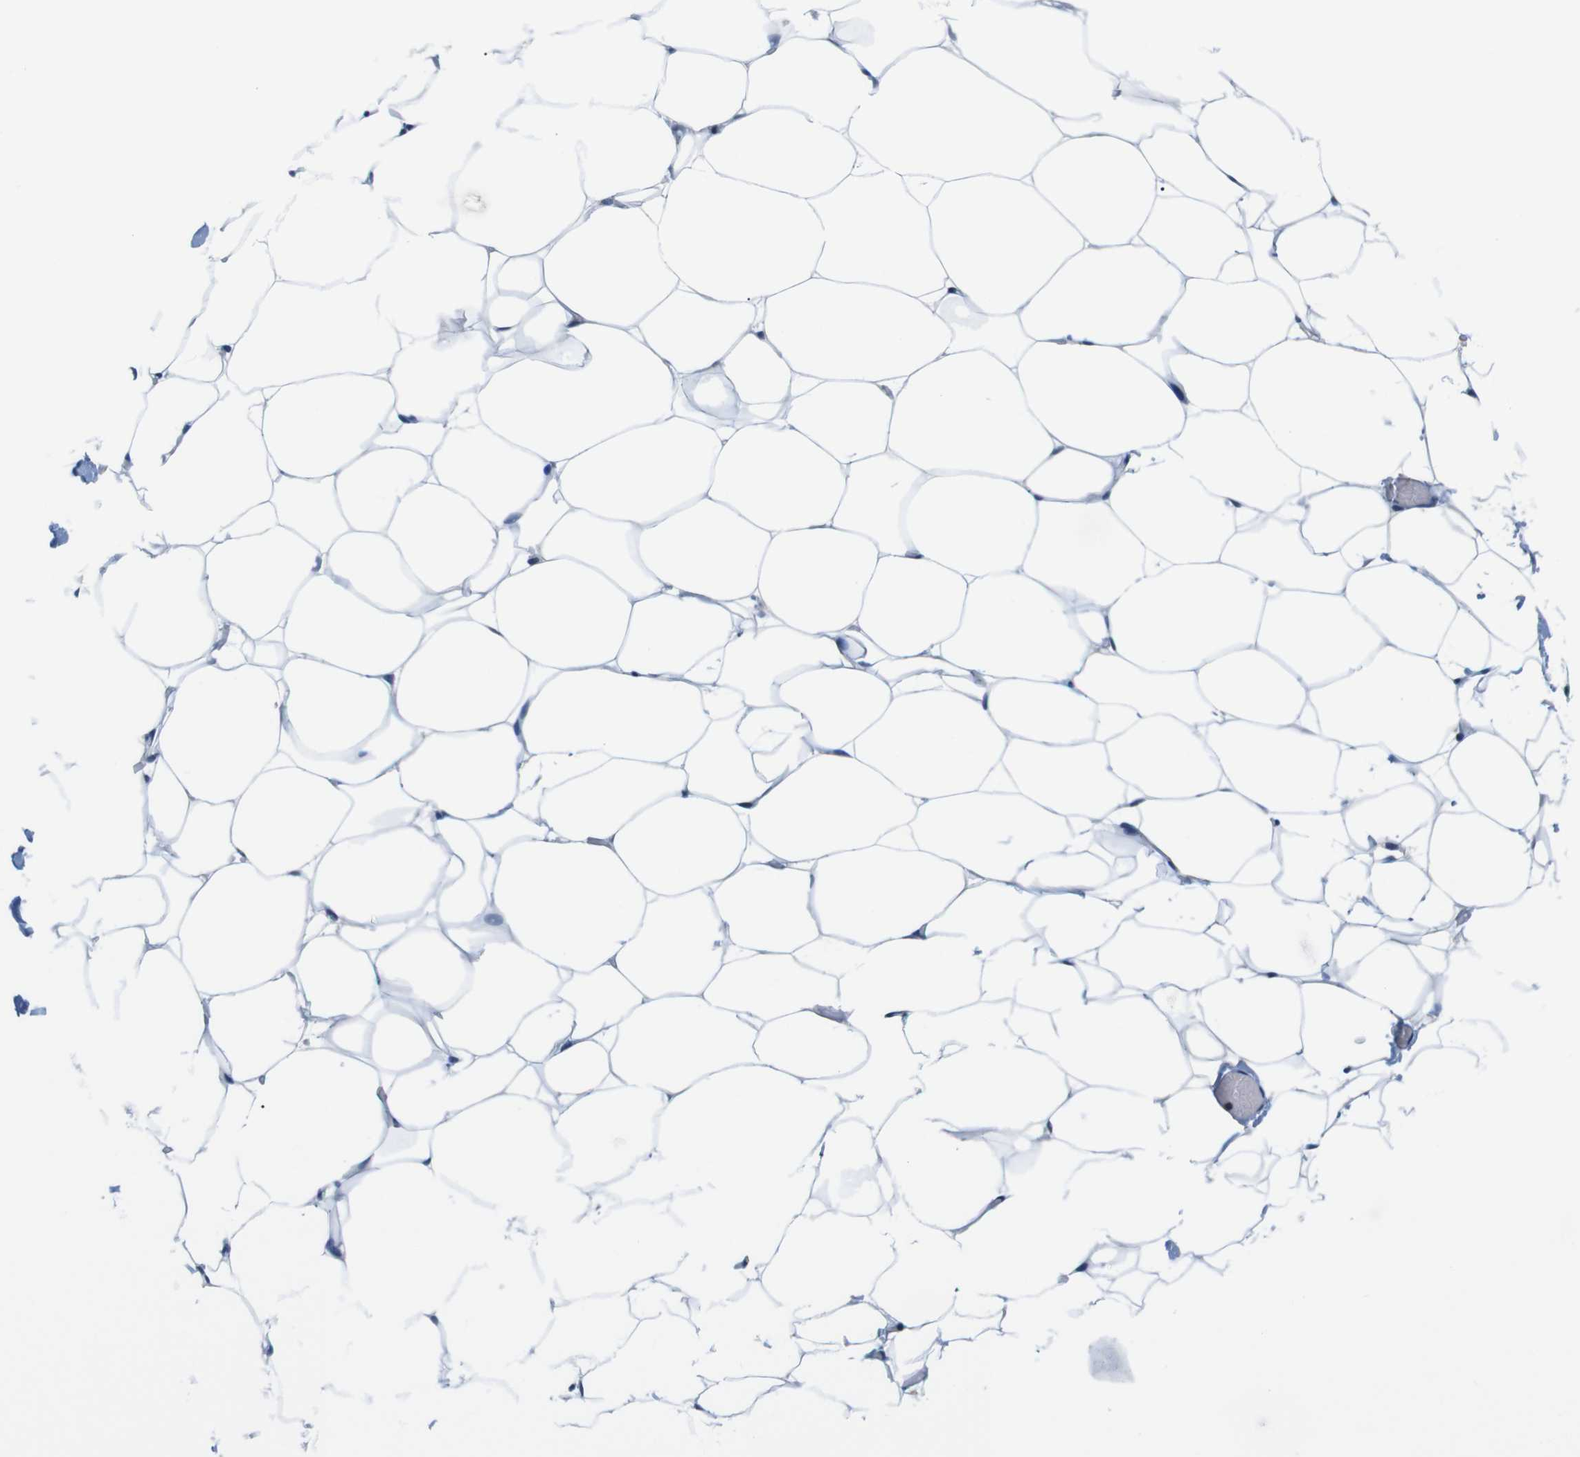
{"staining": {"intensity": "negative", "quantity": "none", "location": "none"}, "tissue": "adipose tissue", "cell_type": "Adipocytes", "image_type": "normal", "snomed": [{"axis": "morphology", "description": "Normal tissue, NOS"}, {"axis": "topography", "description": "Breast"}, {"axis": "topography", "description": "Adipose tissue"}], "caption": "DAB (3,3'-diaminobenzidine) immunohistochemical staining of normal human adipose tissue demonstrates no significant staining in adipocytes.", "gene": "CD300C", "patient": {"sex": "female", "age": 25}}